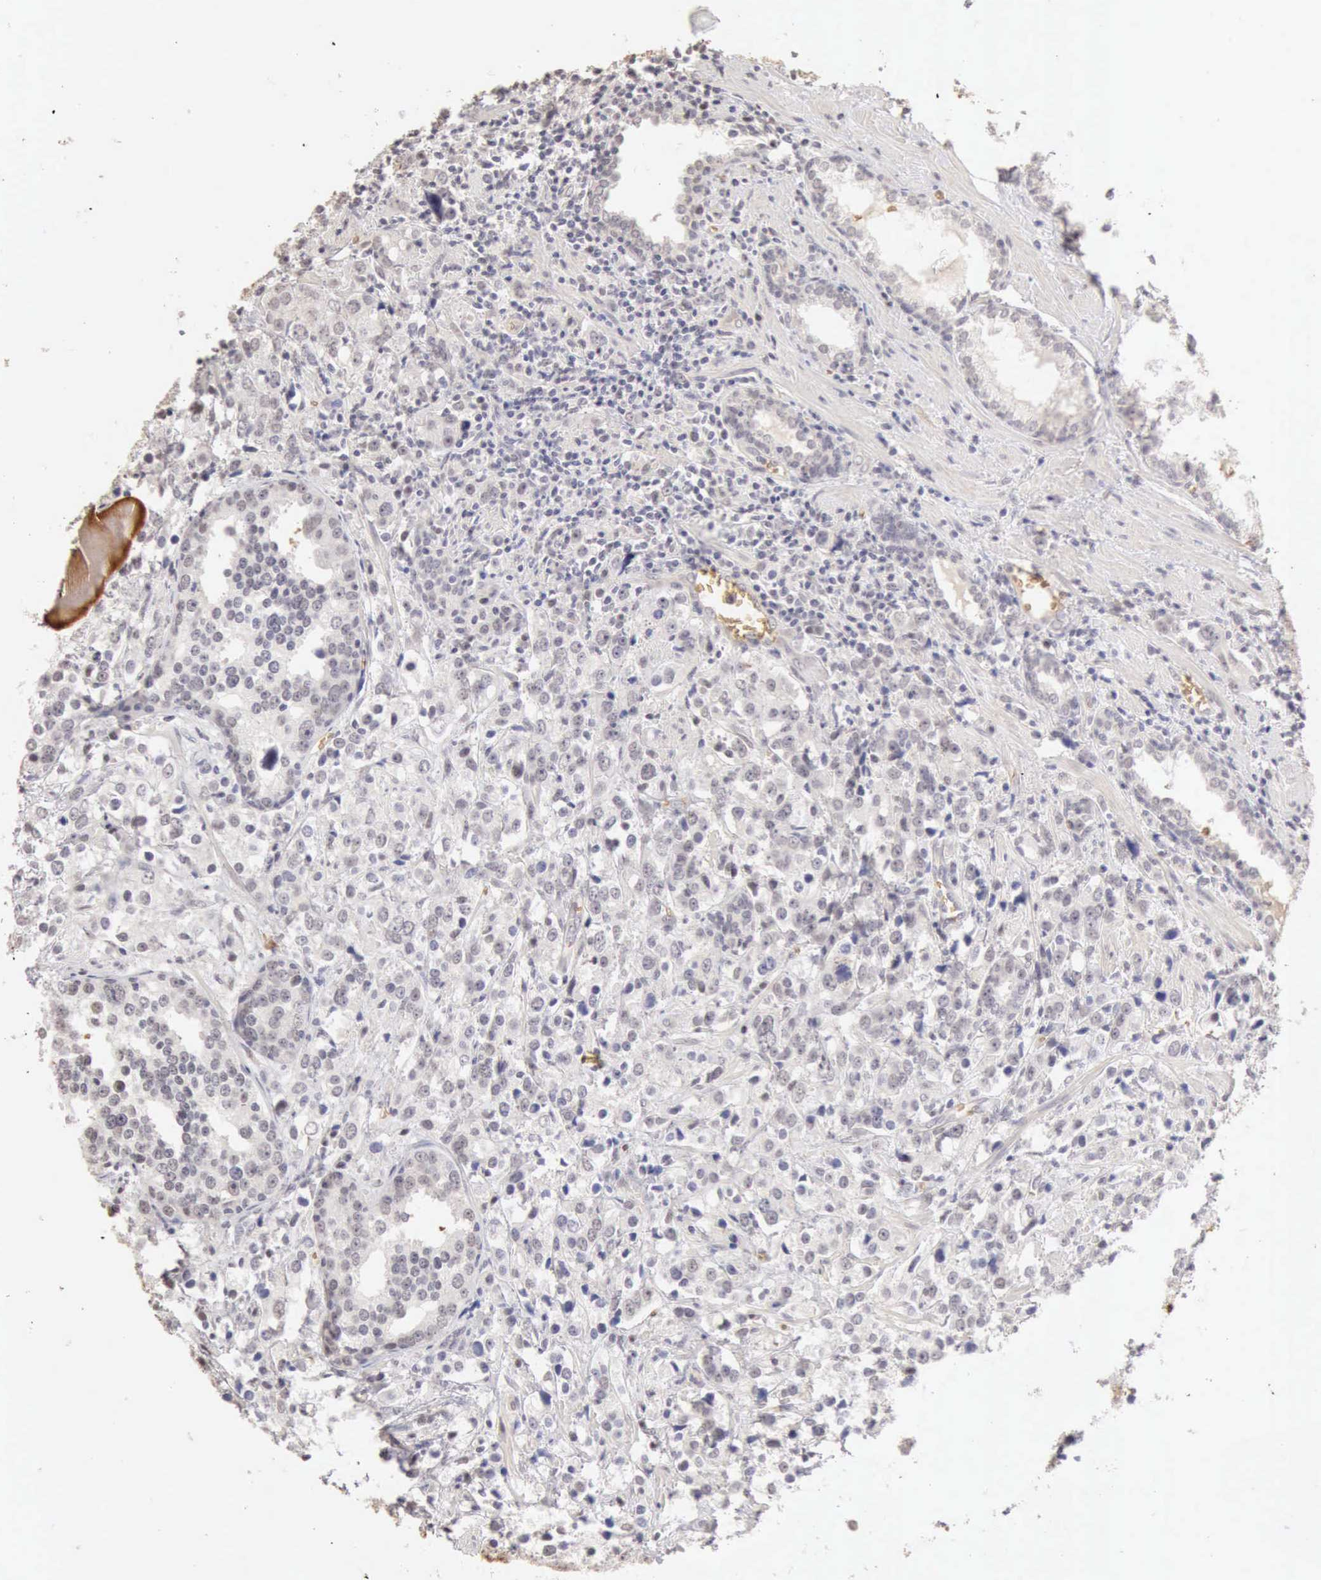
{"staining": {"intensity": "negative", "quantity": "none", "location": "none"}, "tissue": "prostate cancer", "cell_type": "Tumor cells", "image_type": "cancer", "snomed": [{"axis": "morphology", "description": "Adenocarcinoma, High grade"}, {"axis": "topography", "description": "Prostate"}], "caption": "Immunohistochemistry of human prostate cancer shows no staining in tumor cells. (IHC, brightfield microscopy, high magnification).", "gene": "CFI", "patient": {"sex": "male", "age": 71}}